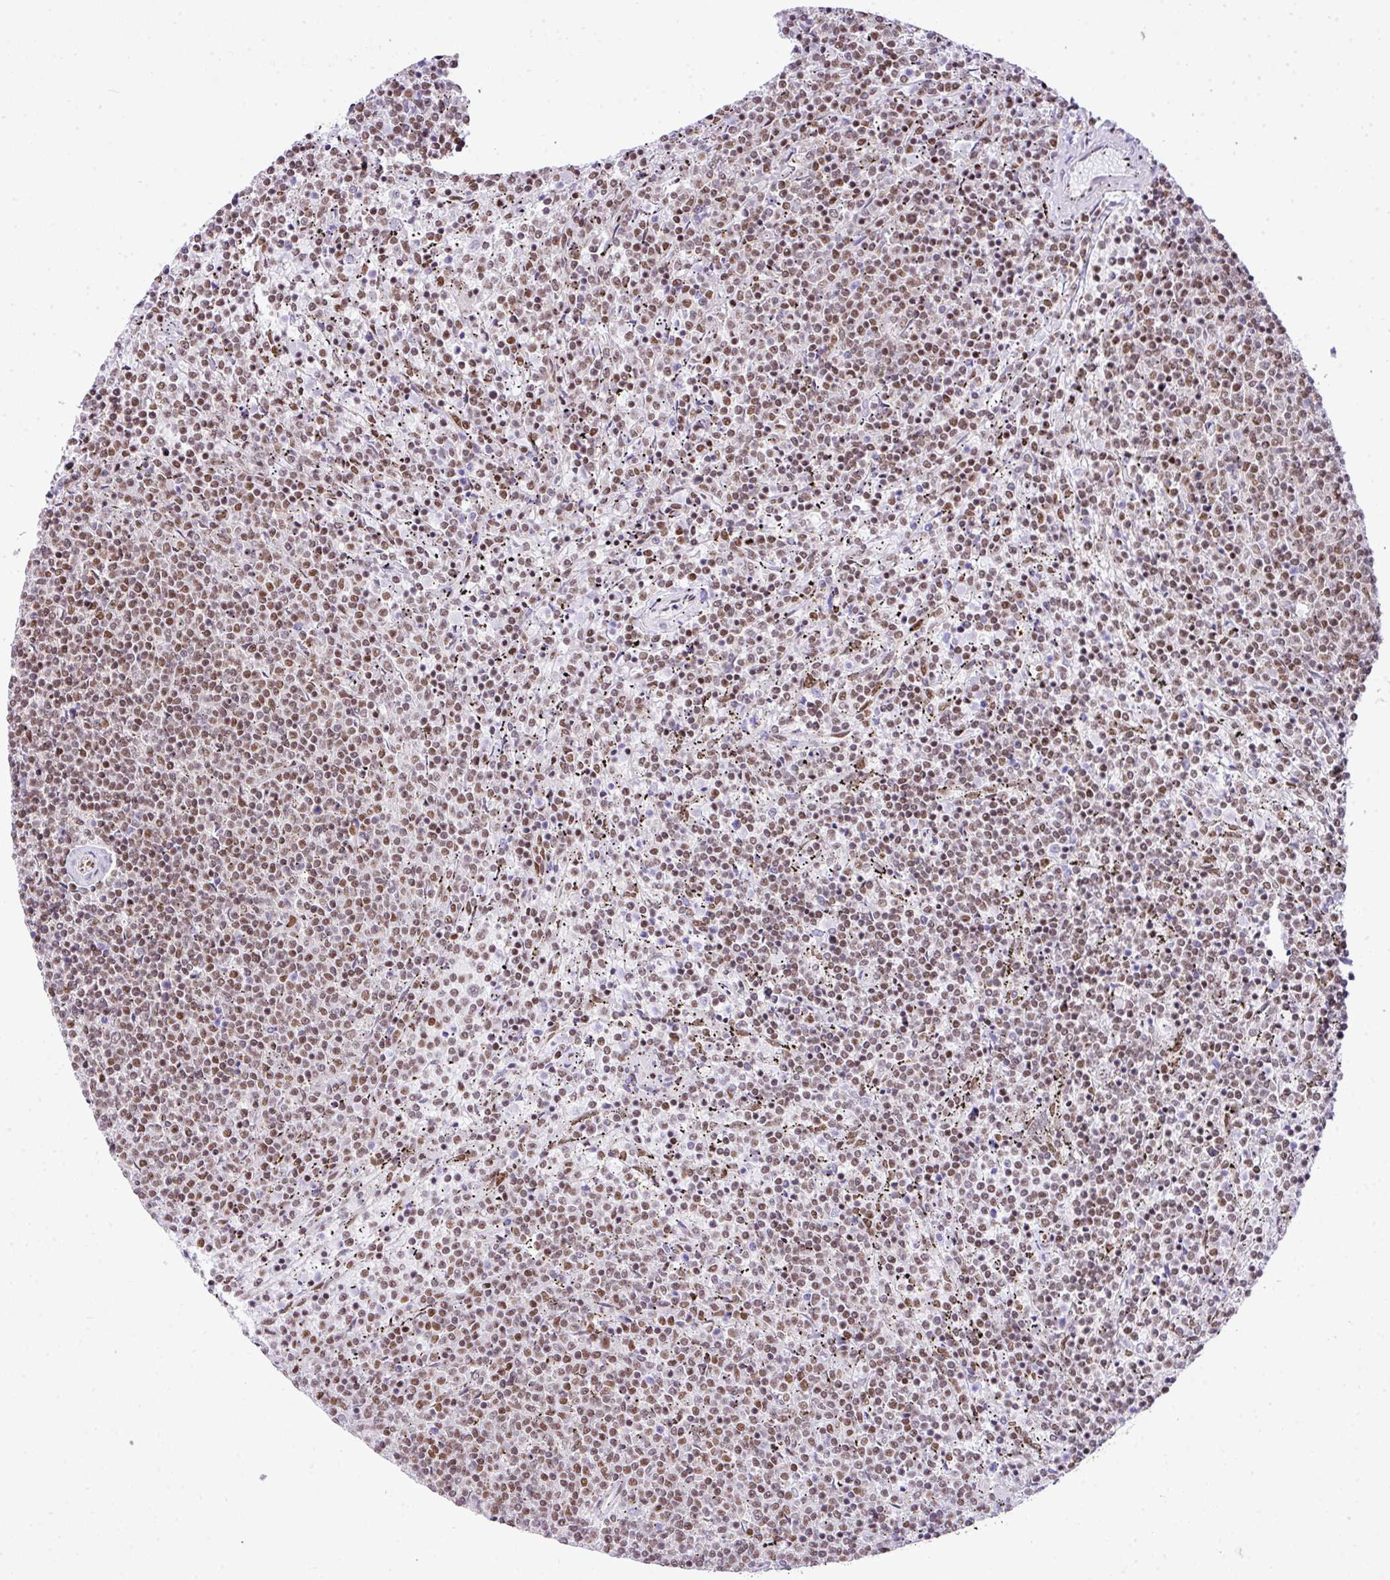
{"staining": {"intensity": "moderate", "quantity": ">75%", "location": "nuclear"}, "tissue": "lymphoma", "cell_type": "Tumor cells", "image_type": "cancer", "snomed": [{"axis": "morphology", "description": "Malignant lymphoma, non-Hodgkin's type, Low grade"}, {"axis": "topography", "description": "Spleen"}], "caption": "A brown stain shows moderate nuclear positivity of a protein in human low-grade malignant lymphoma, non-Hodgkin's type tumor cells.", "gene": "RARG", "patient": {"sex": "female", "age": 50}}